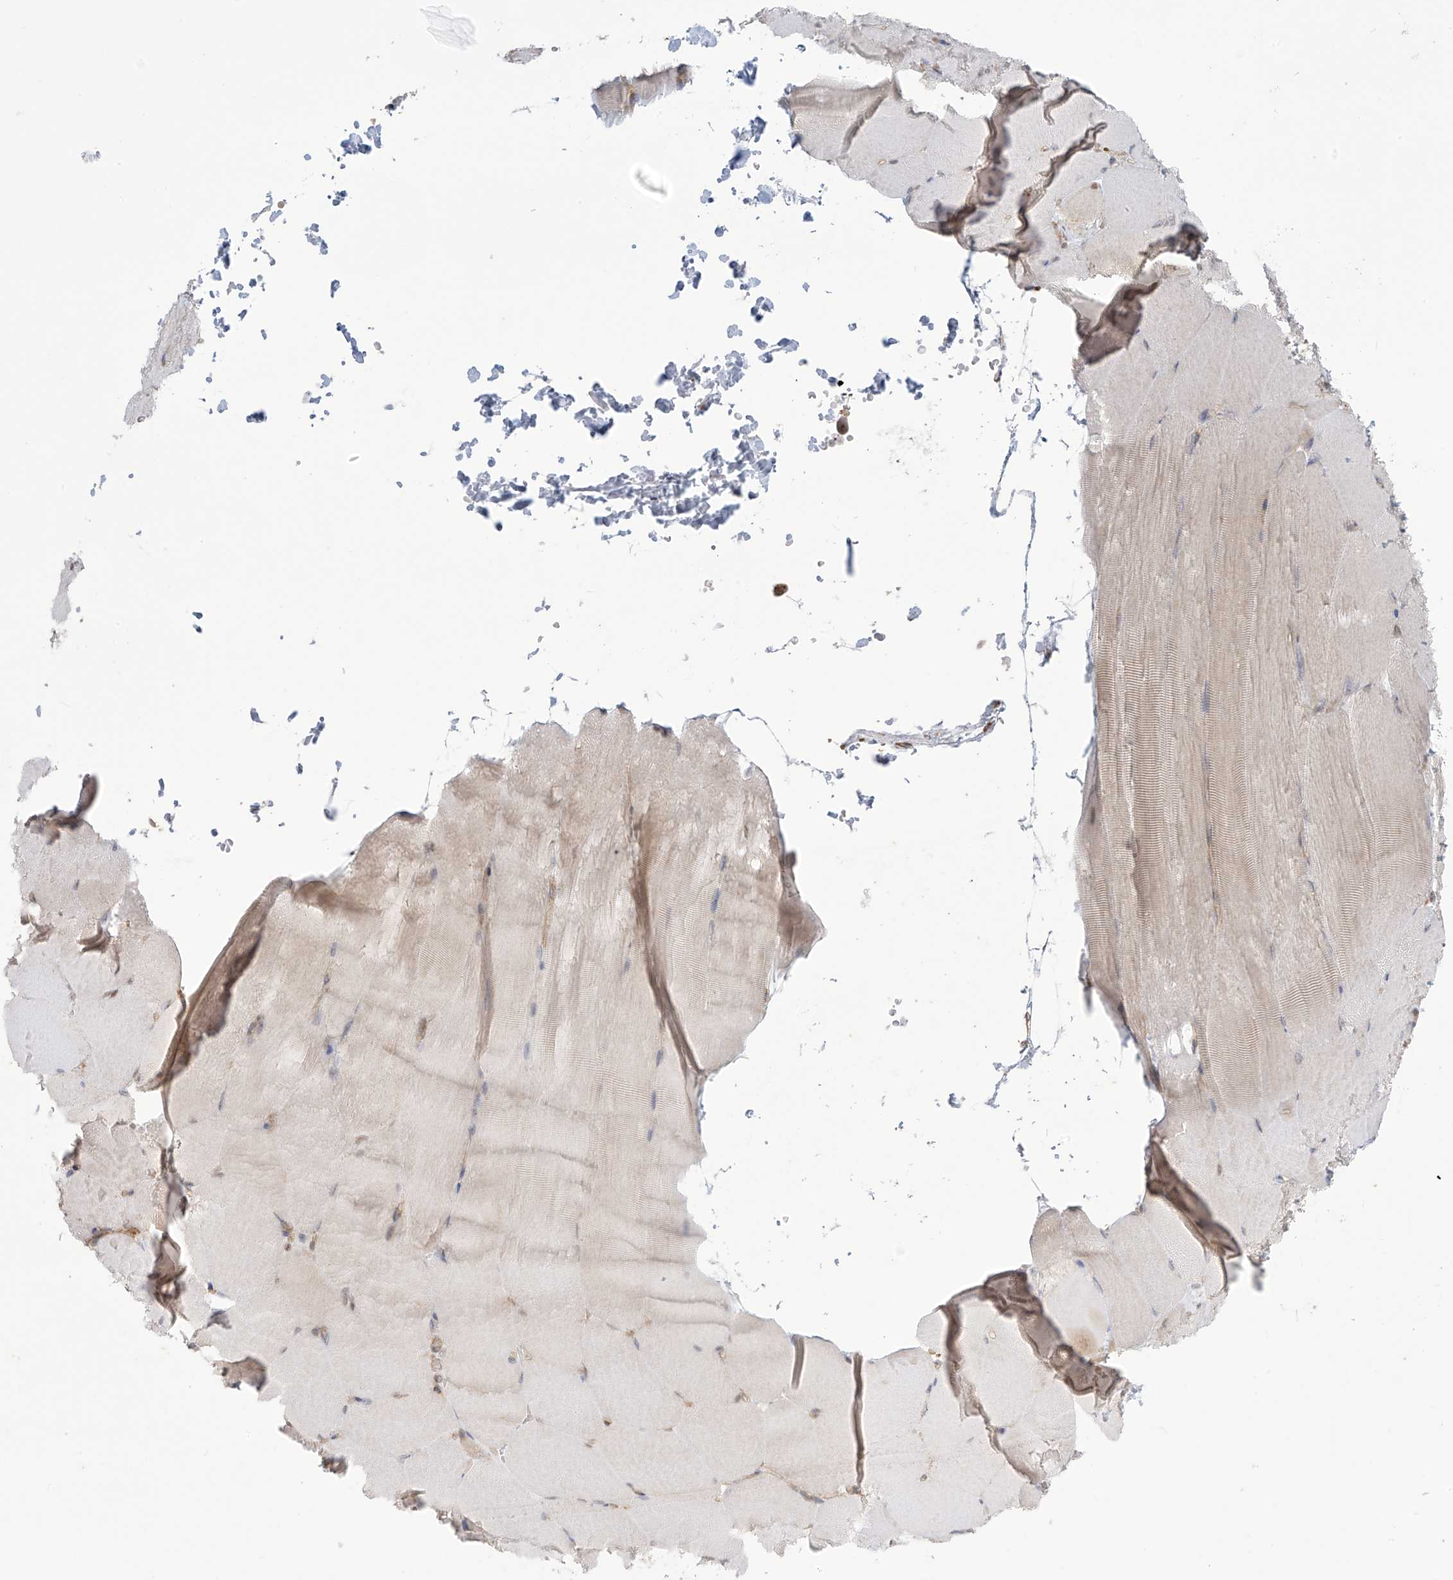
{"staining": {"intensity": "negative", "quantity": "none", "location": "none"}, "tissue": "skeletal muscle", "cell_type": "Myocytes", "image_type": "normal", "snomed": [{"axis": "morphology", "description": "Normal tissue, NOS"}, {"axis": "topography", "description": "Skeletal muscle"}, {"axis": "topography", "description": "Parathyroid gland"}], "caption": "DAB (3,3'-diaminobenzidine) immunohistochemical staining of benign skeletal muscle displays no significant staining in myocytes. (IHC, brightfield microscopy, high magnification).", "gene": "KIAA1522", "patient": {"sex": "female", "age": 37}}